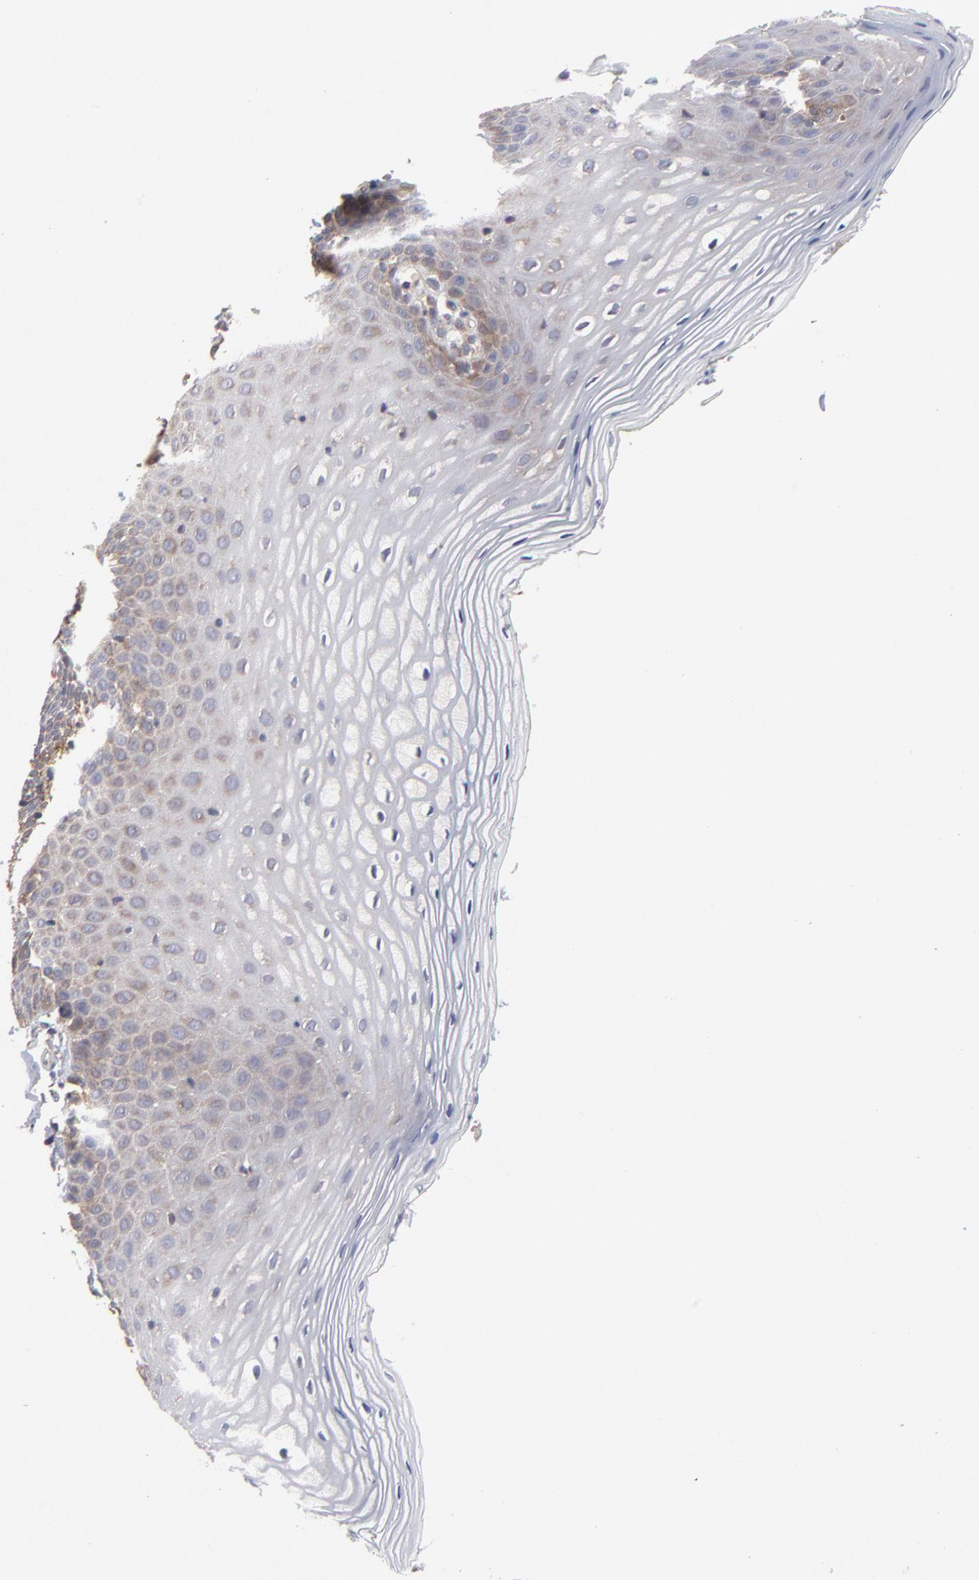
{"staining": {"intensity": "weak", "quantity": "<25%", "location": "cytoplasmic/membranous"}, "tissue": "vagina", "cell_type": "Squamous epithelial cells", "image_type": "normal", "snomed": [{"axis": "morphology", "description": "Normal tissue, NOS"}, {"axis": "topography", "description": "Vagina"}], "caption": "Immunohistochemistry micrograph of unremarkable vagina: vagina stained with DAB shows no significant protein expression in squamous epithelial cells.", "gene": "NFKBIA", "patient": {"sex": "female", "age": 55}}